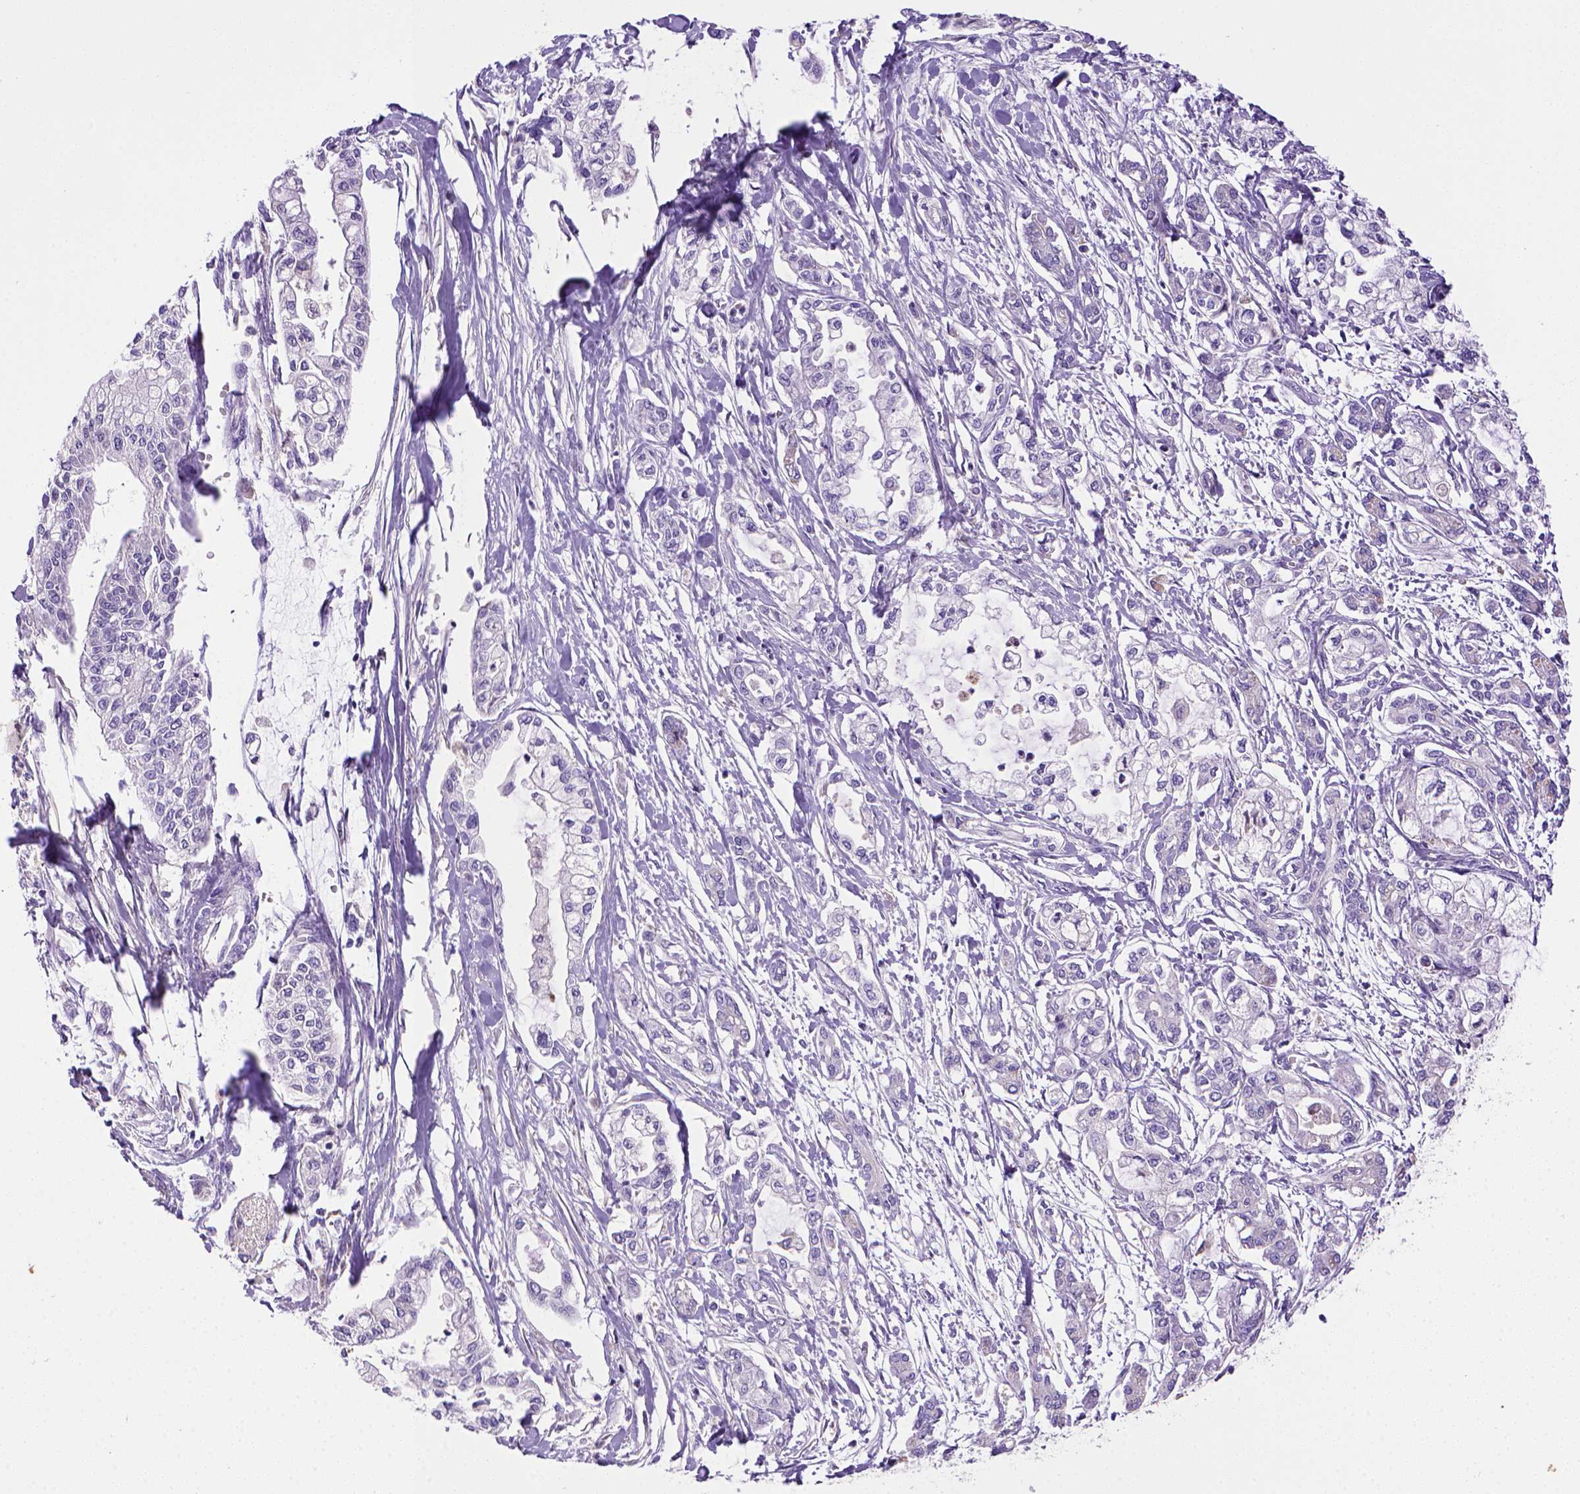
{"staining": {"intensity": "negative", "quantity": "none", "location": "none"}, "tissue": "pancreatic cancer", "cell_type": "Tumor cells", "image_type": "cancer", "snomed": [{"axis": "morphology", "description": "Adenocarcinoma, NOS"}, {"axis": "topography", "description": "Pancreas"}], "caption": "There is no significant staining in tumor cells of pancreatic adenocarcinoma.", "gene": "BAAT", "patient": {"sex": "male", "age": 54}}